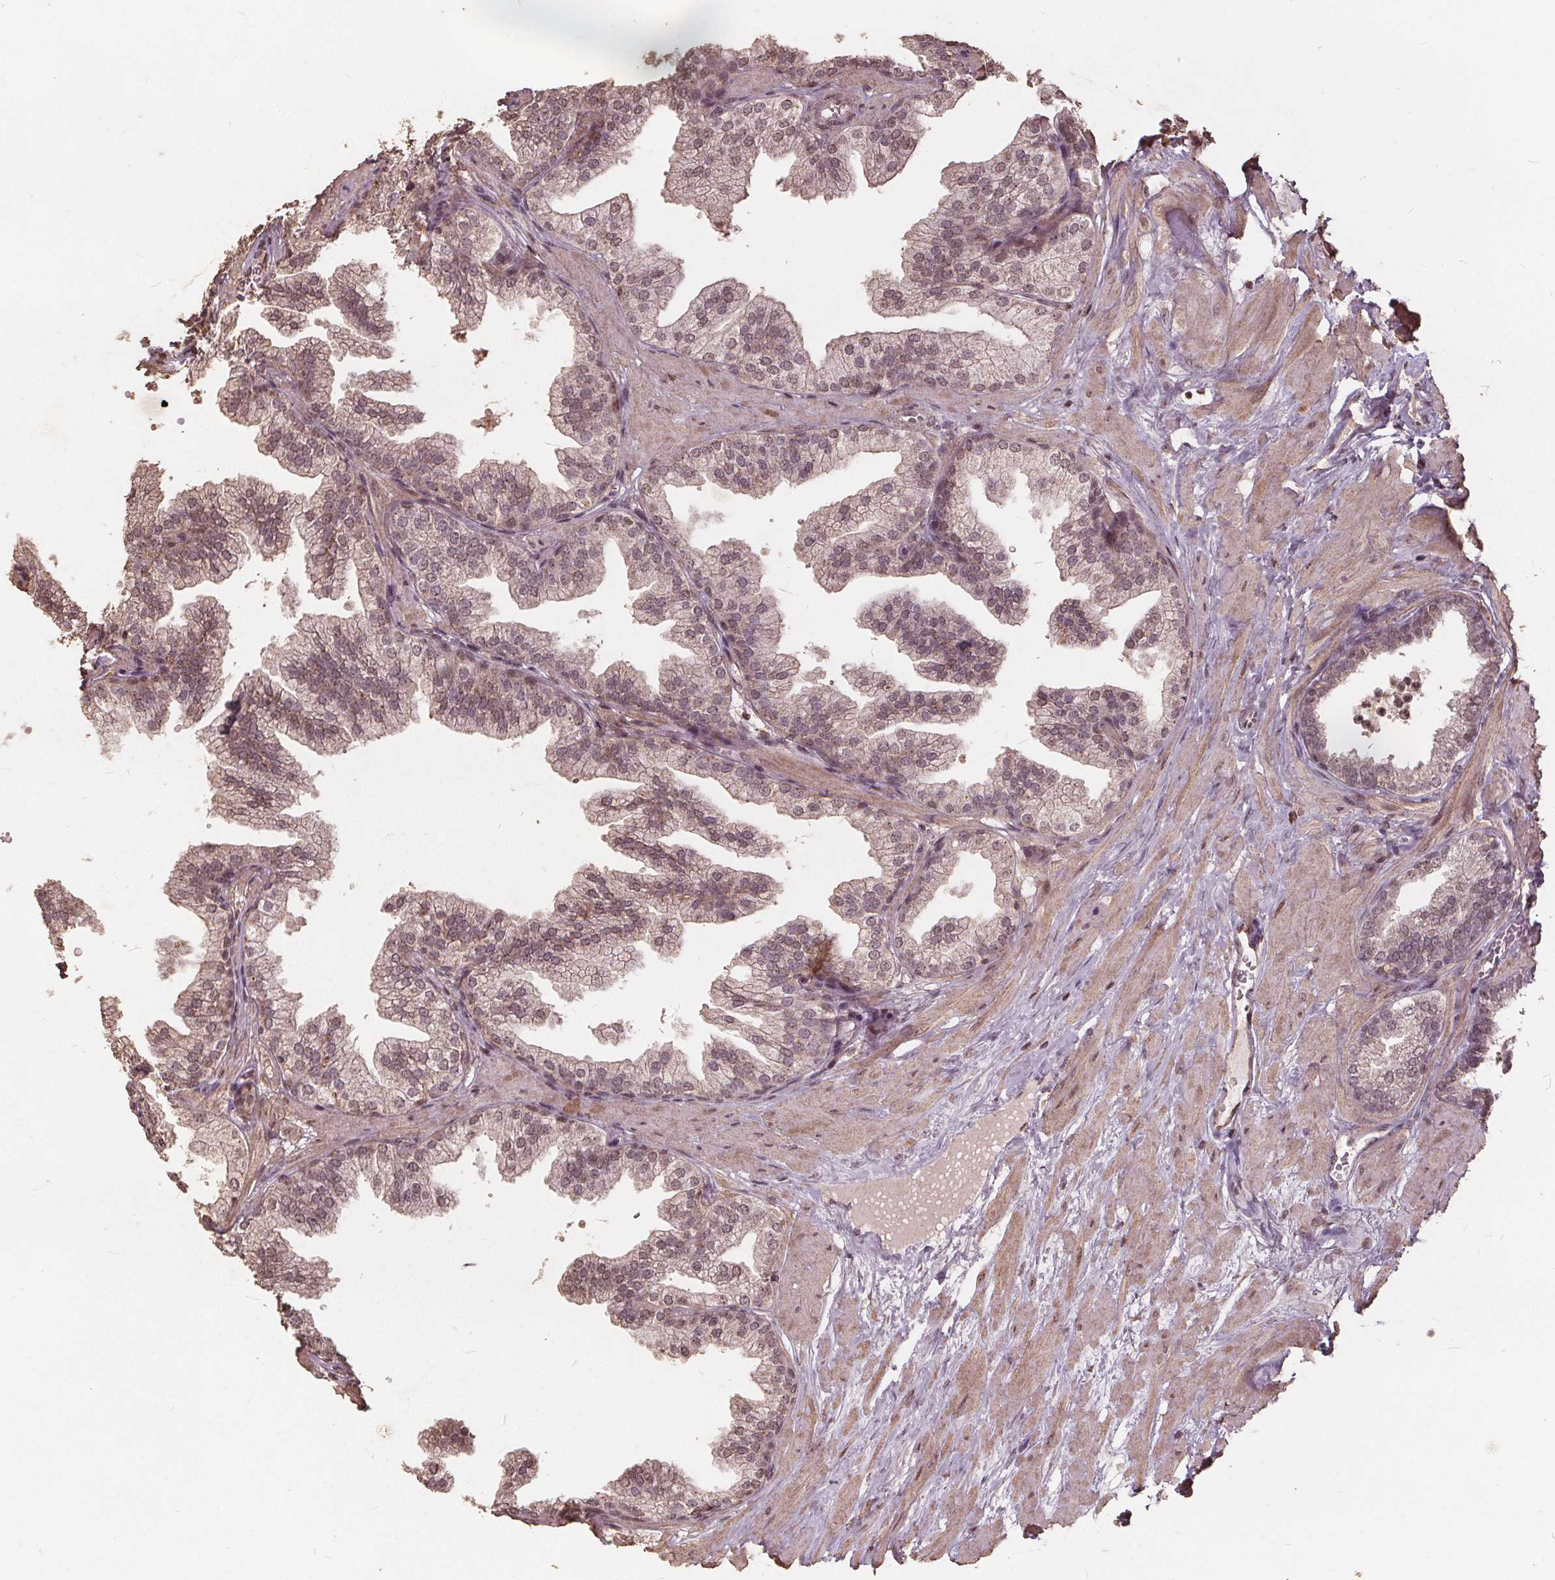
{"staining": {"intensity": "weak", "quantity": ">75%", "location": "nuclear"}, "tissue": "prostate", "cell_type": "Glandular cells", "image_type": "normal", "snomed": [{"axis": "morphology", "description": "Normal tissue, NOS"}, {"axis": "topography", "description": "Prostate"}], "caption": "This is an image of IHC staining of unremarkable prostate, which shows weak positivity in the nuclear of glandular cells.", "gene": "DSG3", "patient": {"sex": "male", "age": 37}}